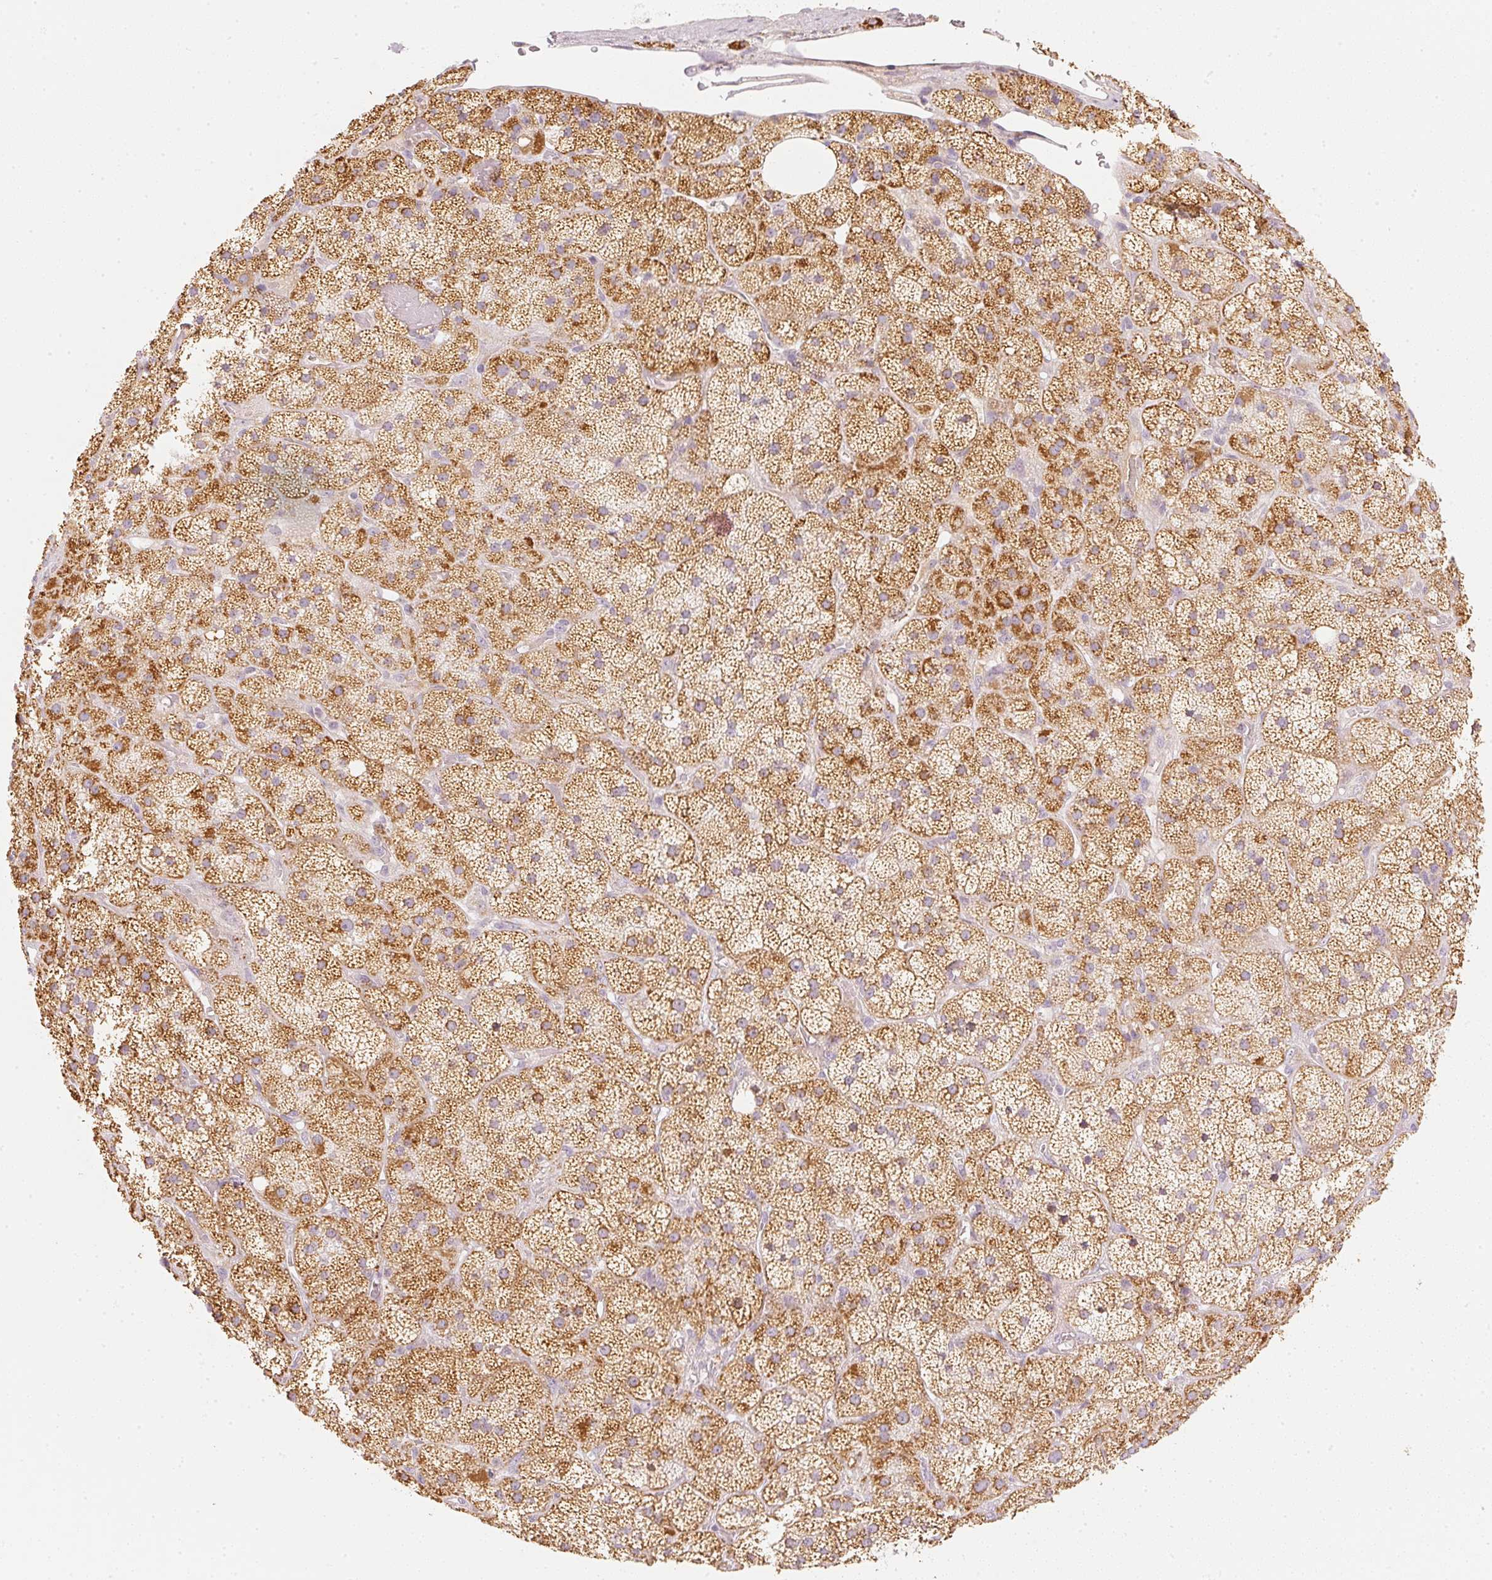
{"staining": {"intensity": "strong", "quantity": ">75%", "location": "cytoplasmic/membranous"}, "tissue": "adrenal gland", "cell_type": "Glandular cells", "image_type": "normal", "snomed": [{"axis": "morphology", "description": "Normal tissue, NOS"}, {"axis": "topography", "description": "Adrenal gland"}], "caption": "Immunohistochemical staining of benign adrenal gland reveals >75% levels of strong cytoplasmic/membranous protein positivity in about >75% of glandular cells. Using DAB (brown) and hematoxylin (blue) stains, captured at high magnification using brightfield microscopy.", "gene": "RMDN2", "patient": {"sex": "male", "age": 57}}